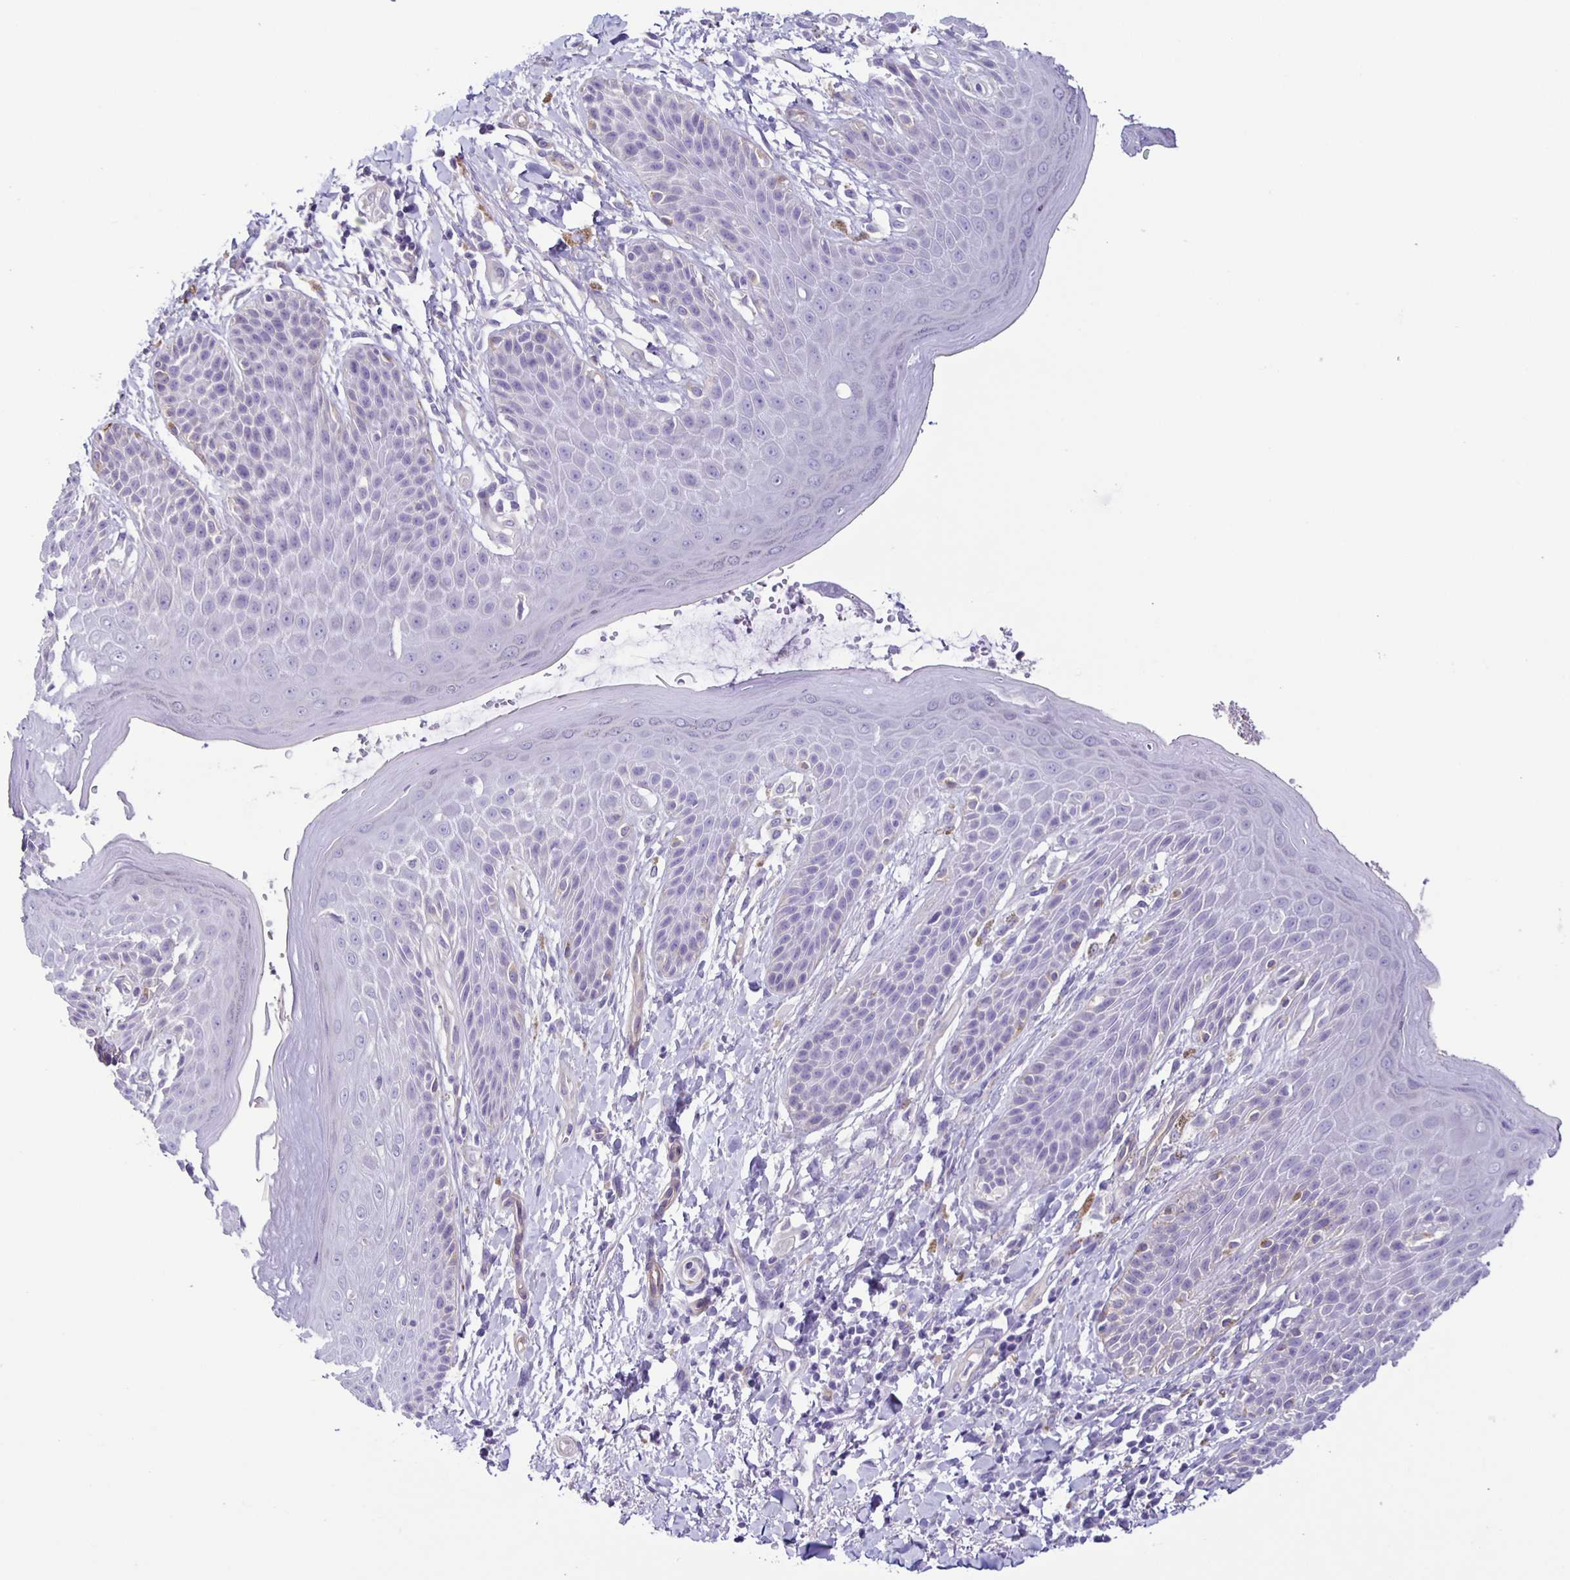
{"staining": {"intensity": "weak", "quantity": "<25%", "location": "cytoplasmic/membranous"}, "tissue": "skin", "cell_type": "Epidermal cells", "image_type": "normal", "snomed": [{"axis": "morphology", "description": "Normal tissue, NOS"}, {"axis": "topography", "description": "Anal"}, {"axis": "topography", "description": "Peripheral nerve tissue"}], "caption": "Skin was stained to show a protein in brown. There is no significant positivity in epidermal cells. (DAB immunohistochemistry (IHC) visualized using brightfield microscopy, high magnification).", "gene": "BOLL", "patient": {"sex": "male", "age": 51}}